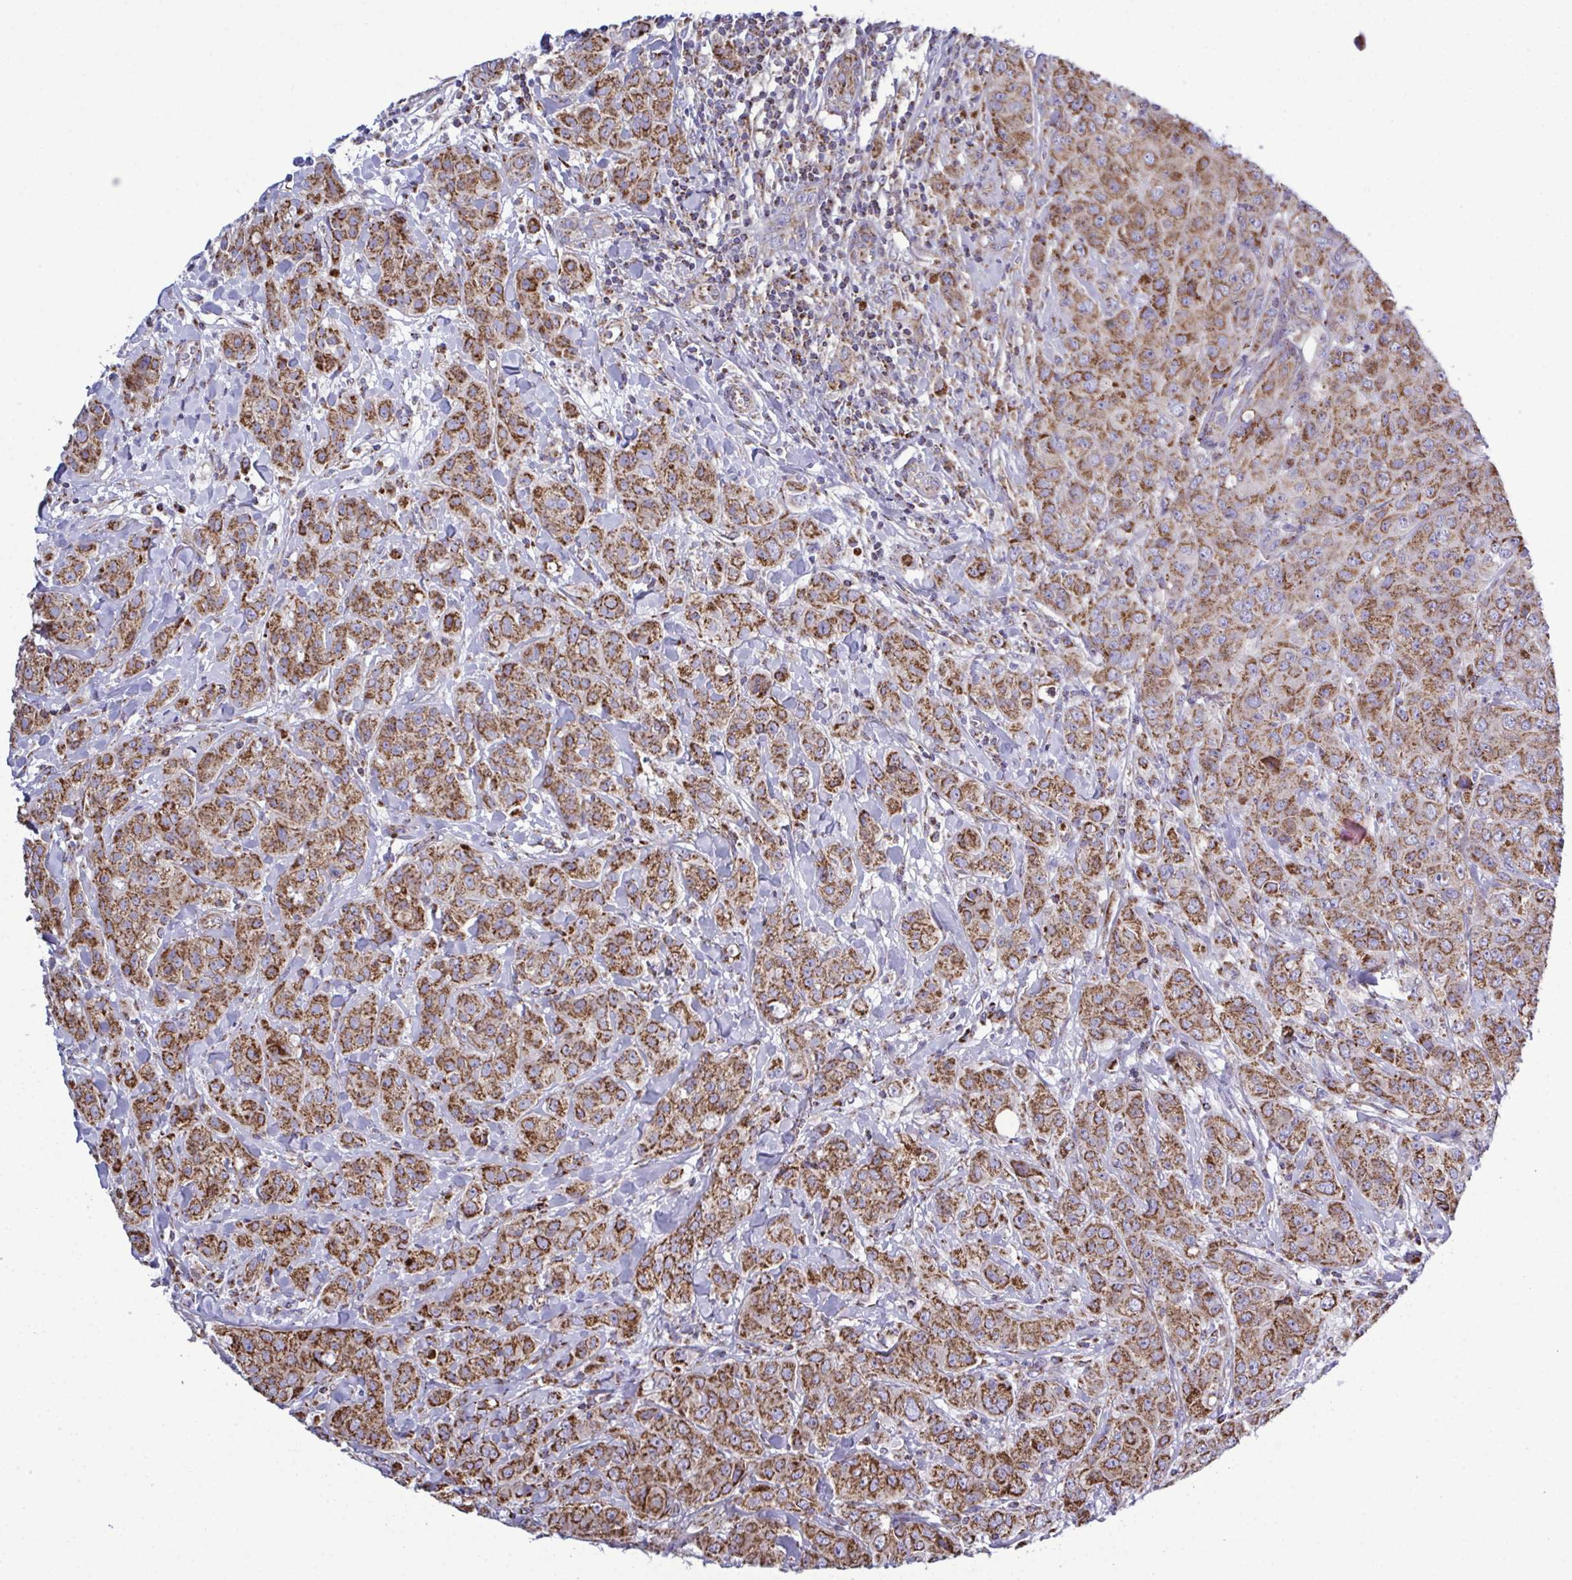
{"staining": {"intensity": "strong", "quantity": ">75%", "location": "cytoplasmic/membranous"}, "tissue": "breast cancer", "cell_type": "Tumor cells", "image_type": "cancer", "snomed": [{"axis": "morphology", "description": "Normal tissue, NOS"}, {"axis": "morphology", "description": "Duct carcinoma"}, {"axis": "topography", "description": "Breast"}], "caption": "This is a photomicrograph of IHC staining of breast cancer, which shows strong staining in the cytoplasmic/membranous of tumor cells.", "gene": "CSDE1", "patient": {"sex": "female", "age": 43}}